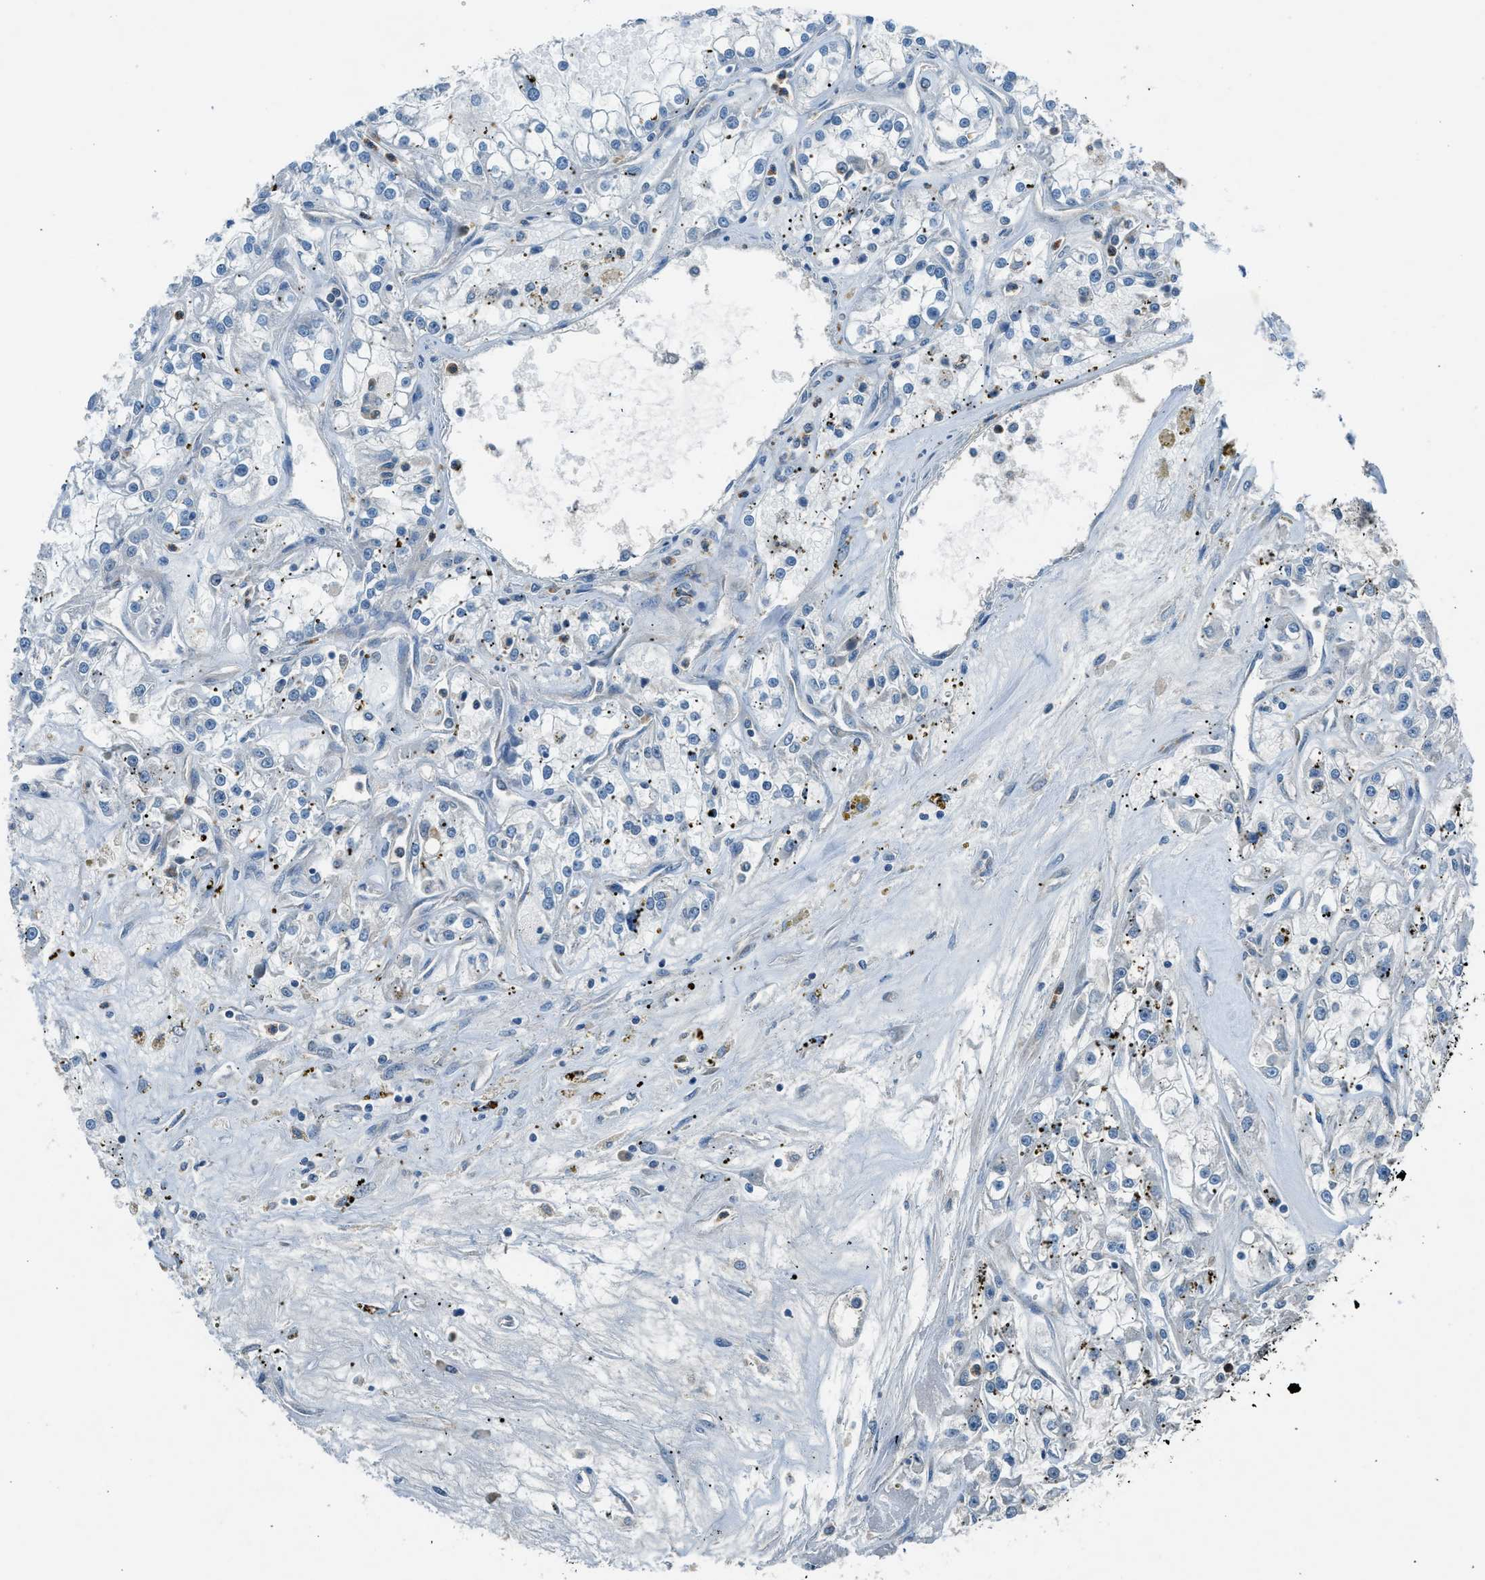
{"staining": {"intensity": "negative", "quantity": "none", "location": "none"}, "tissue": "renal cancer", "cell_type": "Tumor cells", "image_type": "cancer", "snomed": [{"axis": "morphology", "description": "Adenocarcinoma, NOS"}, {"axis": "topography", "description": "Kidney"}], "caption": "Protein analysis of adenocarcinoma (renal) exhibits no significant expression in tumor cells.", "gene": "BMP1", "patient": {"sex": "female", "age": 52}}